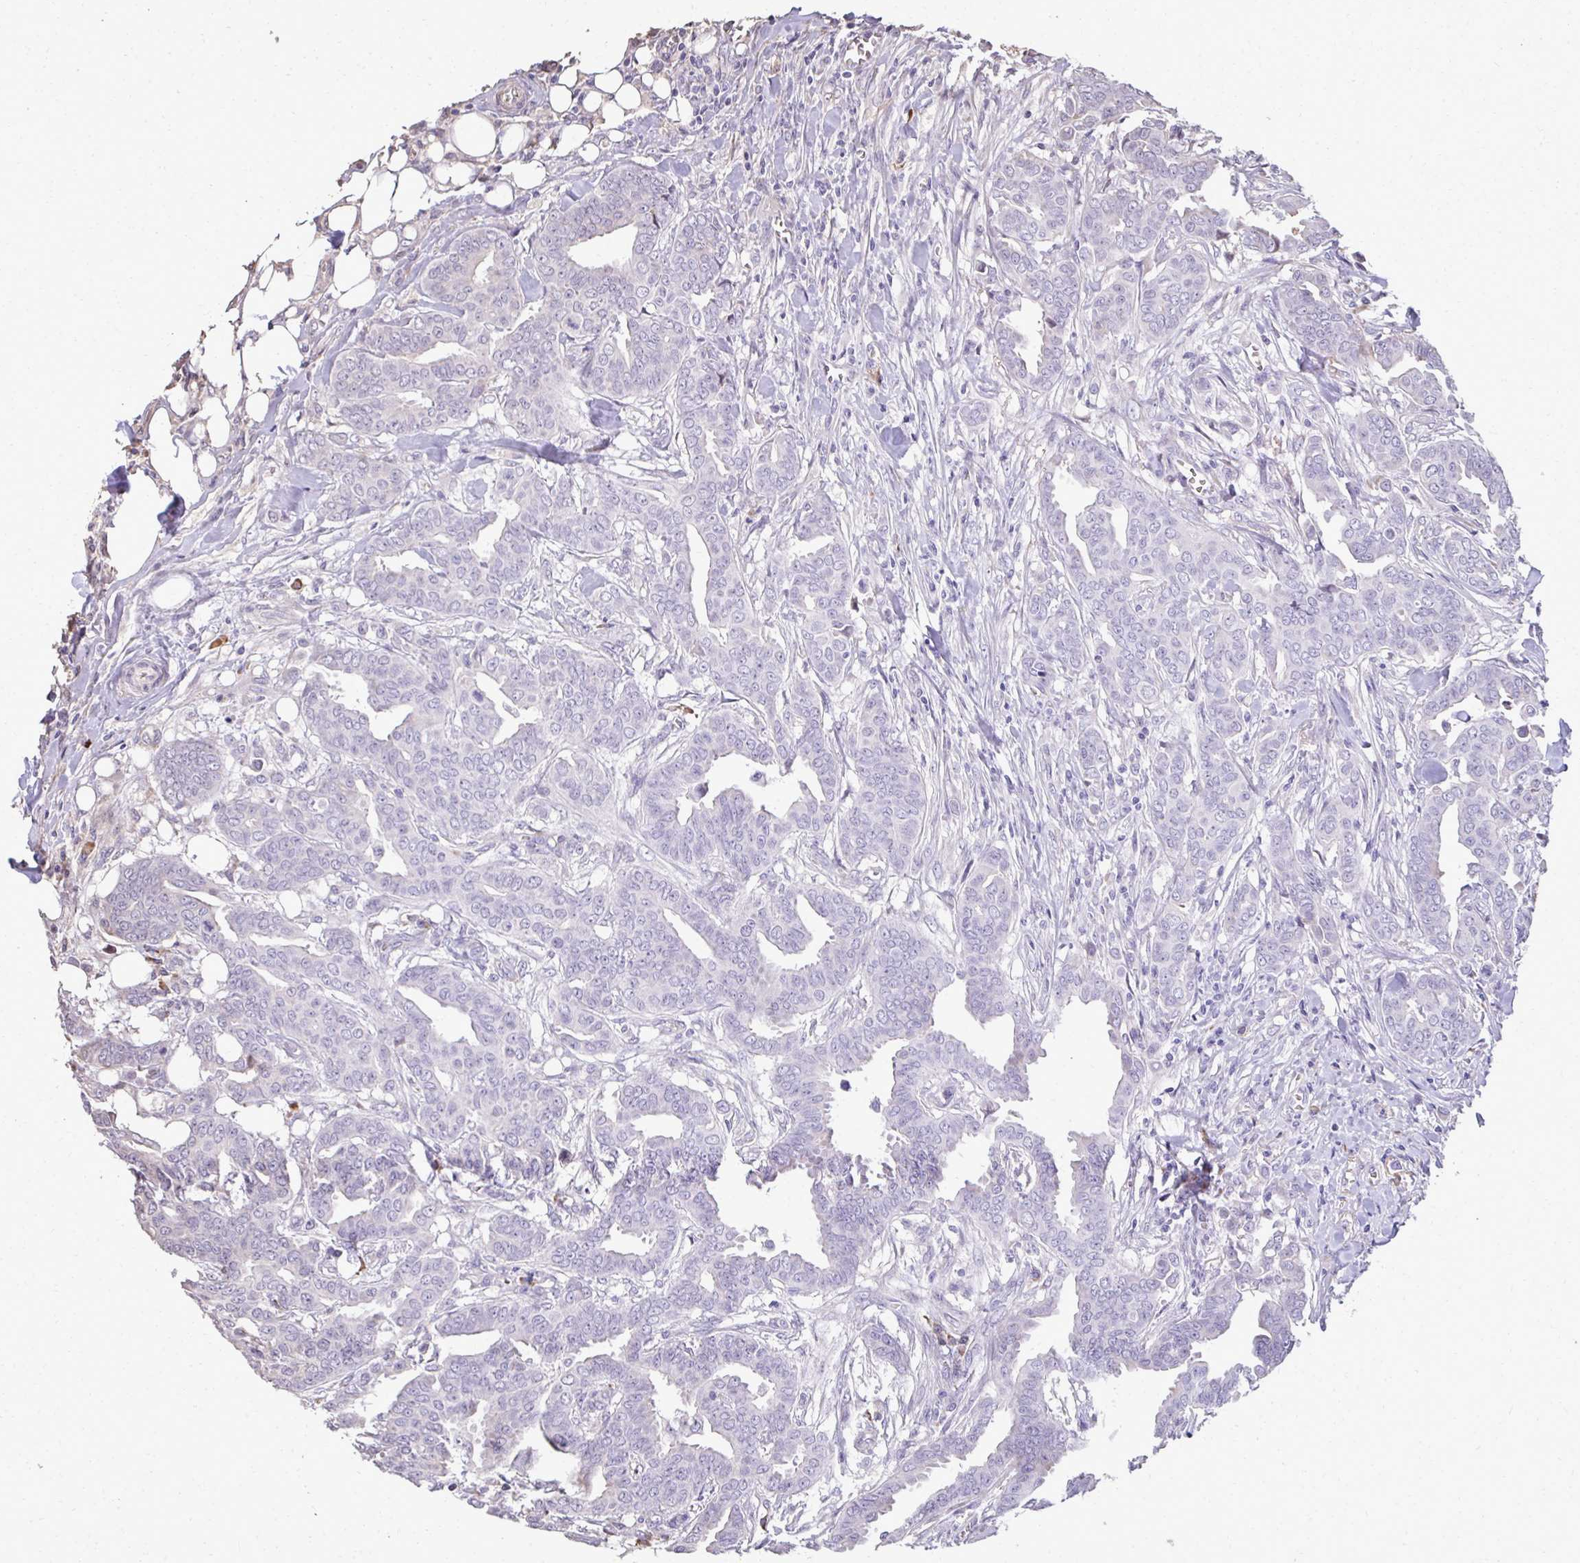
{"staining": {"intensity": "negative", "quantity": "none", "location": "none"}, "tissue": "breast cancer", "cell_type": "Tumor cells", "image_type": "cancer", "snomed": [{"axis": "morphology", "description": "Duct carcinoma"}, {"axis": "topography", "description": "Breast"}], "caption": "Breast invasive ductal carcinoma was stained to show a protein in brown. There is no significant staining in tumor cells.", "gene": "FIBCD1", "patient": {"sex": "female", "age": 45}}